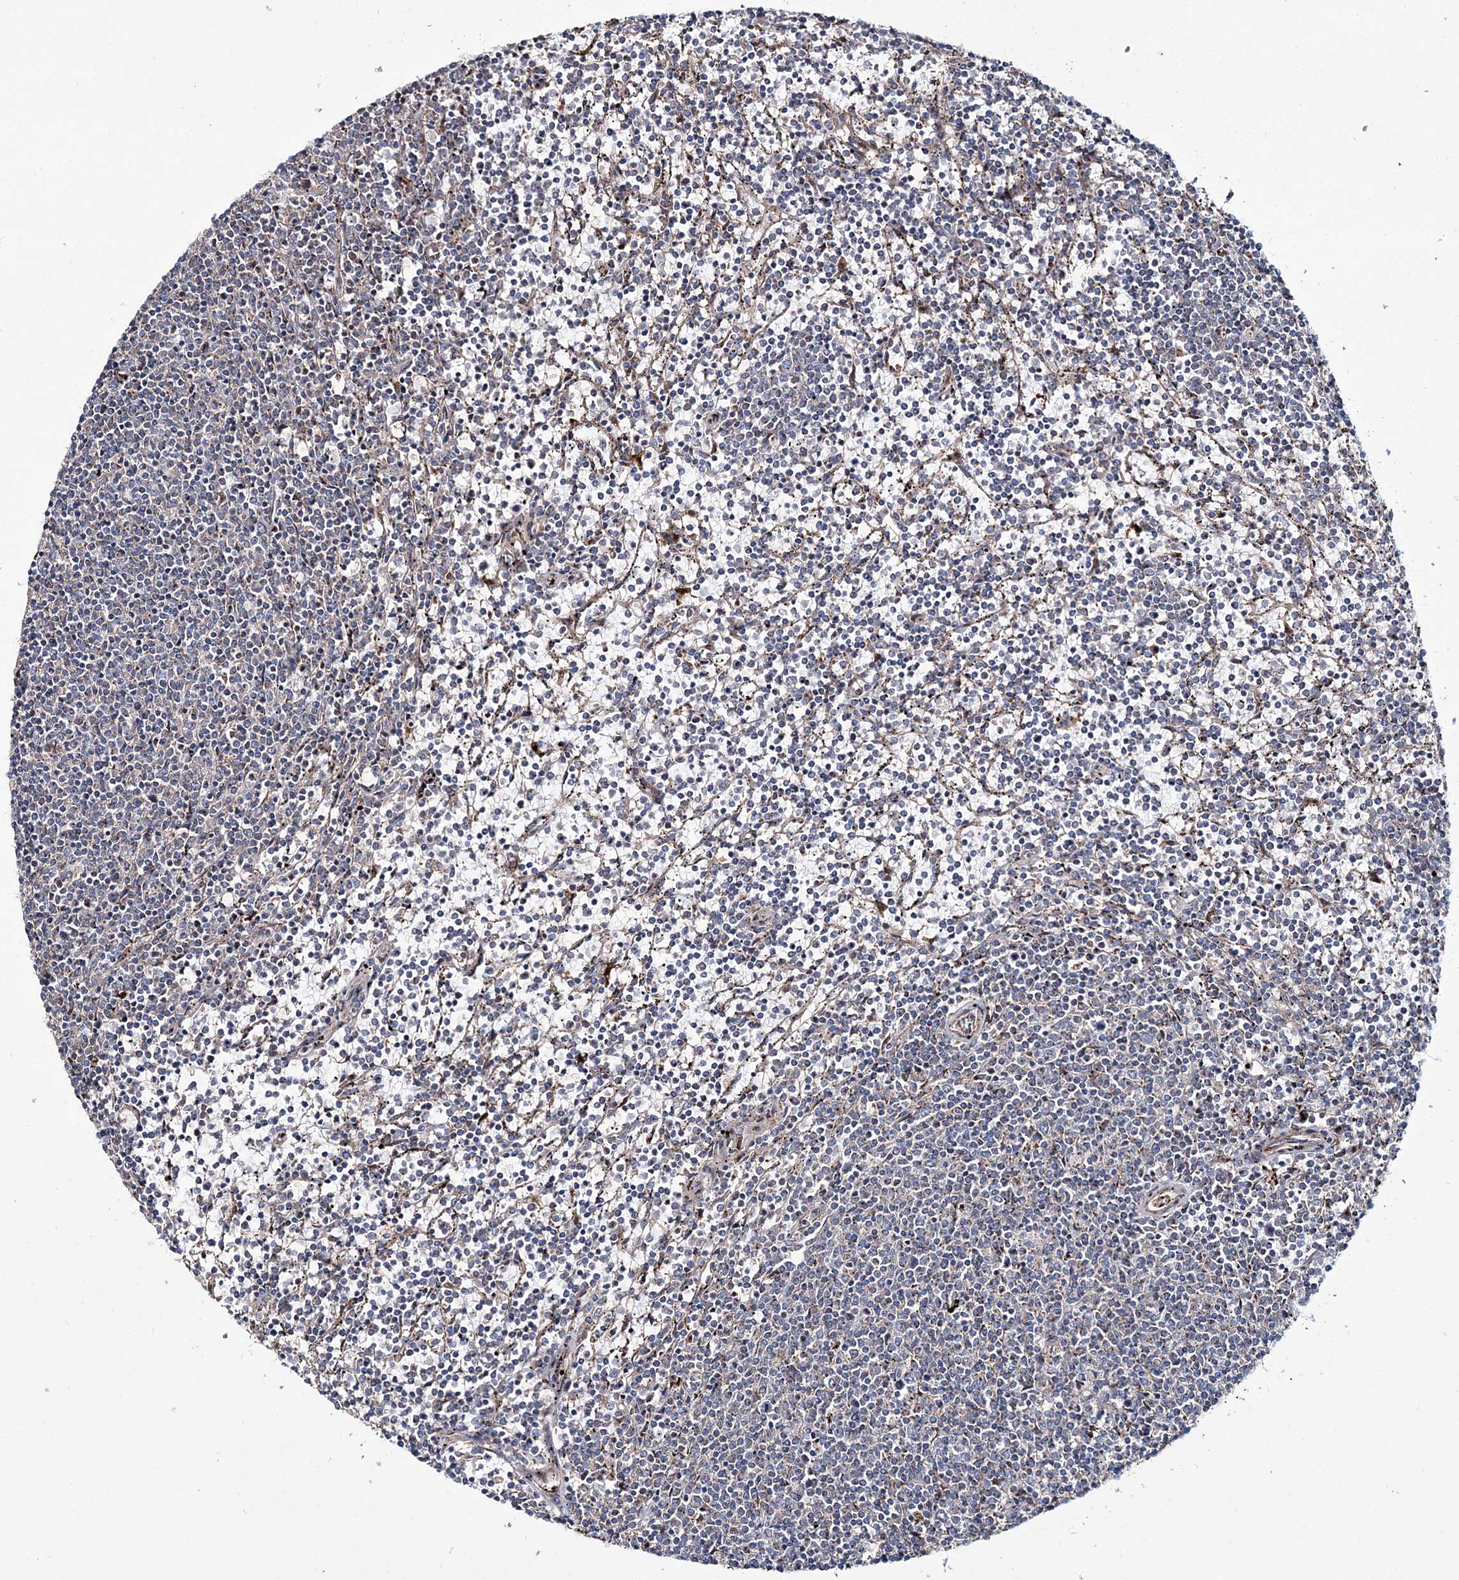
{"staining": {"intensity": "negative", "quantity": "none", "location": "none"}, "tissue": "lymphoma", "cell_type": "Tumor cells", "image_type": "cancer", "snomed": [{"axis": "morphology", "description": "Malignant lymphoma, non-Hodgkin's type, Low grade"}, {"axis": "topography", "description": "Spleen"}], "caption": "Malignant lymphoma, non-Hodgkin's type (low-grade) was stained to show a protein in brown. There is no significant positivity in tumor cells.", "gene": "MAN1A2", "patient": {"sex": "female", "age": 50}}